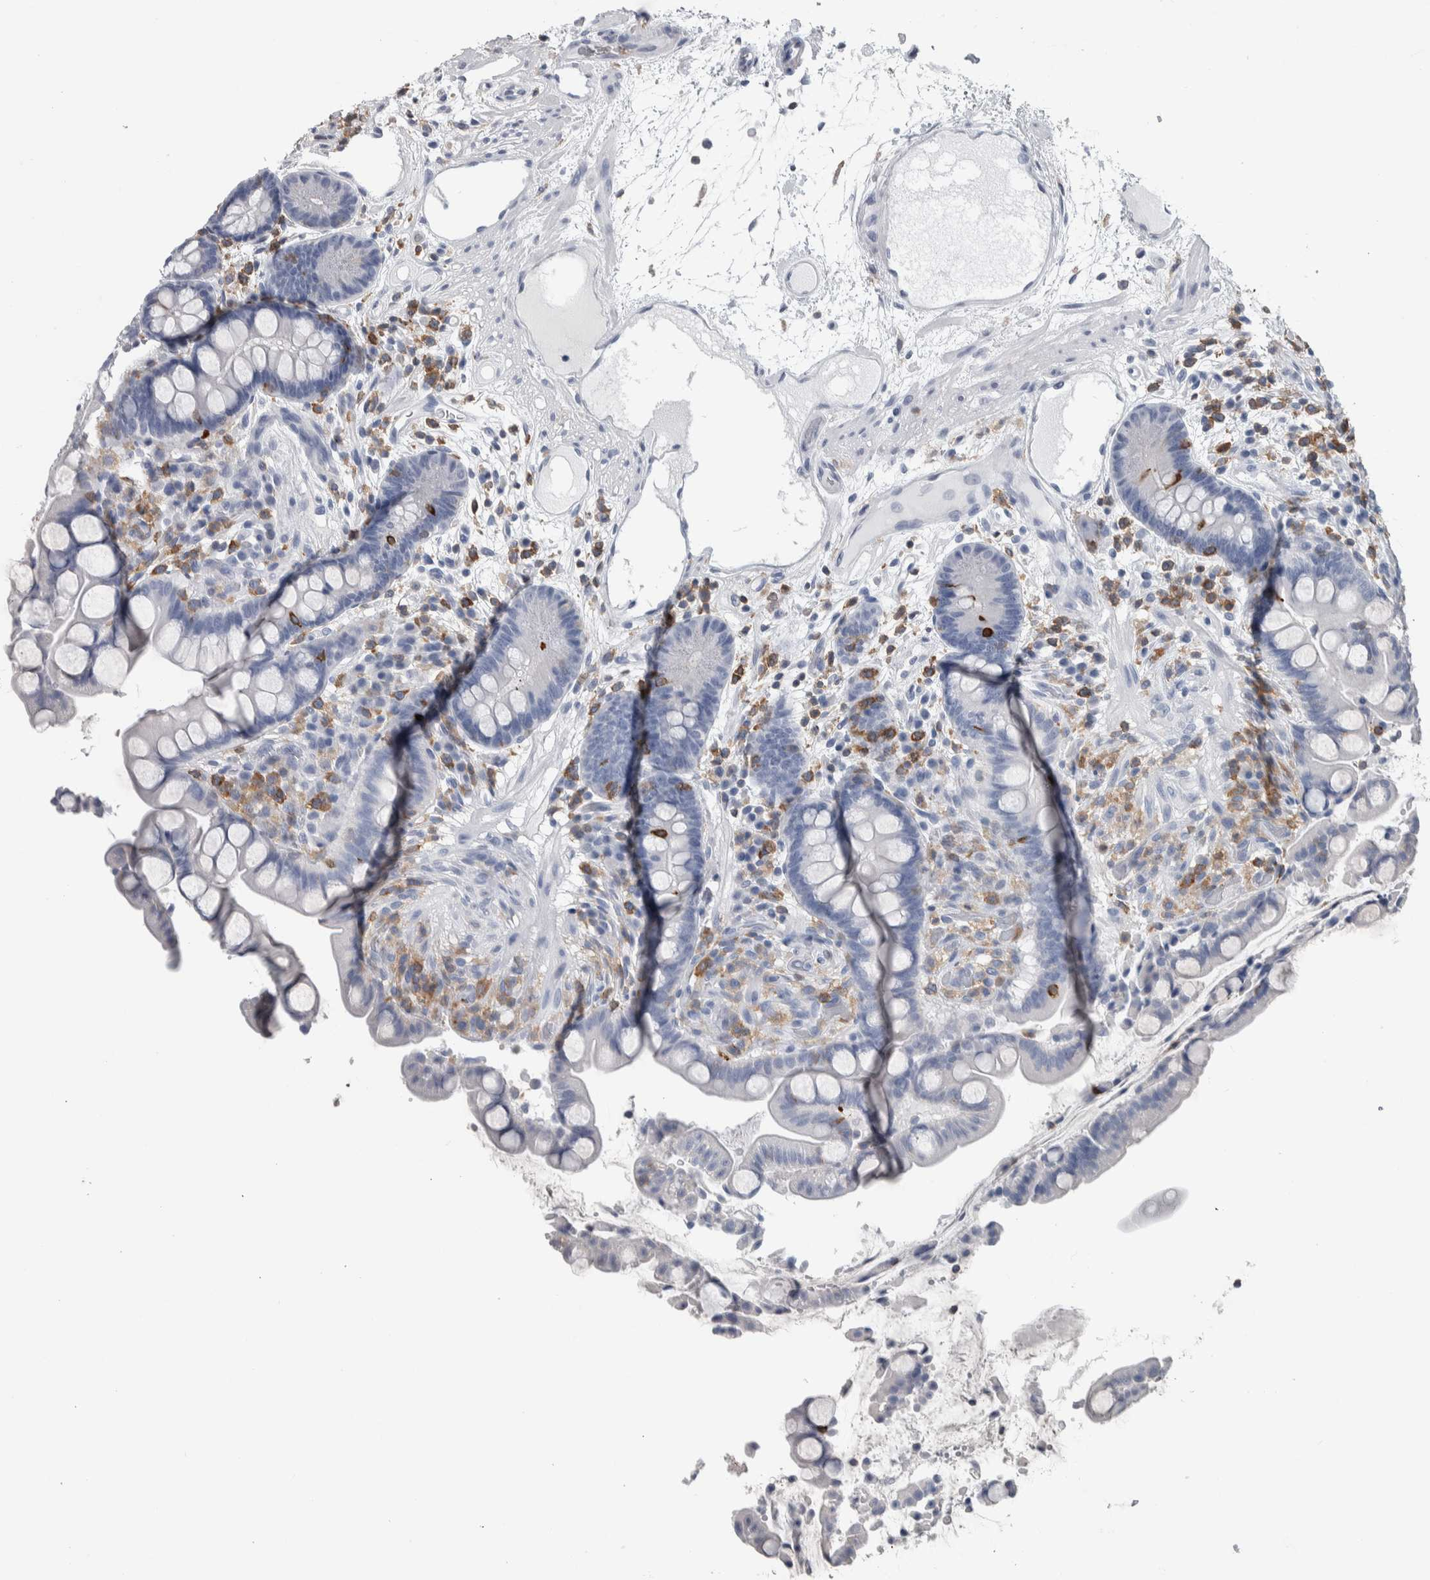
{"staining": {"intensity": "negative", "quantity": "none", "location": "none"}, "tissue": "colon", "cell_type": "Endothelial cells", "image_type": "normal", "snomed": [{"axis": "morphology", "description": "Normal tissue, NOS"}, {"axis": "topography", "description": "Colon"}], "caption": "Benign colon was stained to show a protein in brown. There is no significant positivity in endothelial cells. (DAB (3,3'-diaminobenzidine) immunohistochemistry (IHC) visualized using brightfield microscopy, high magnification).", "gene": "SKAP2", "patient": {"sex": "male", "age": 73}}